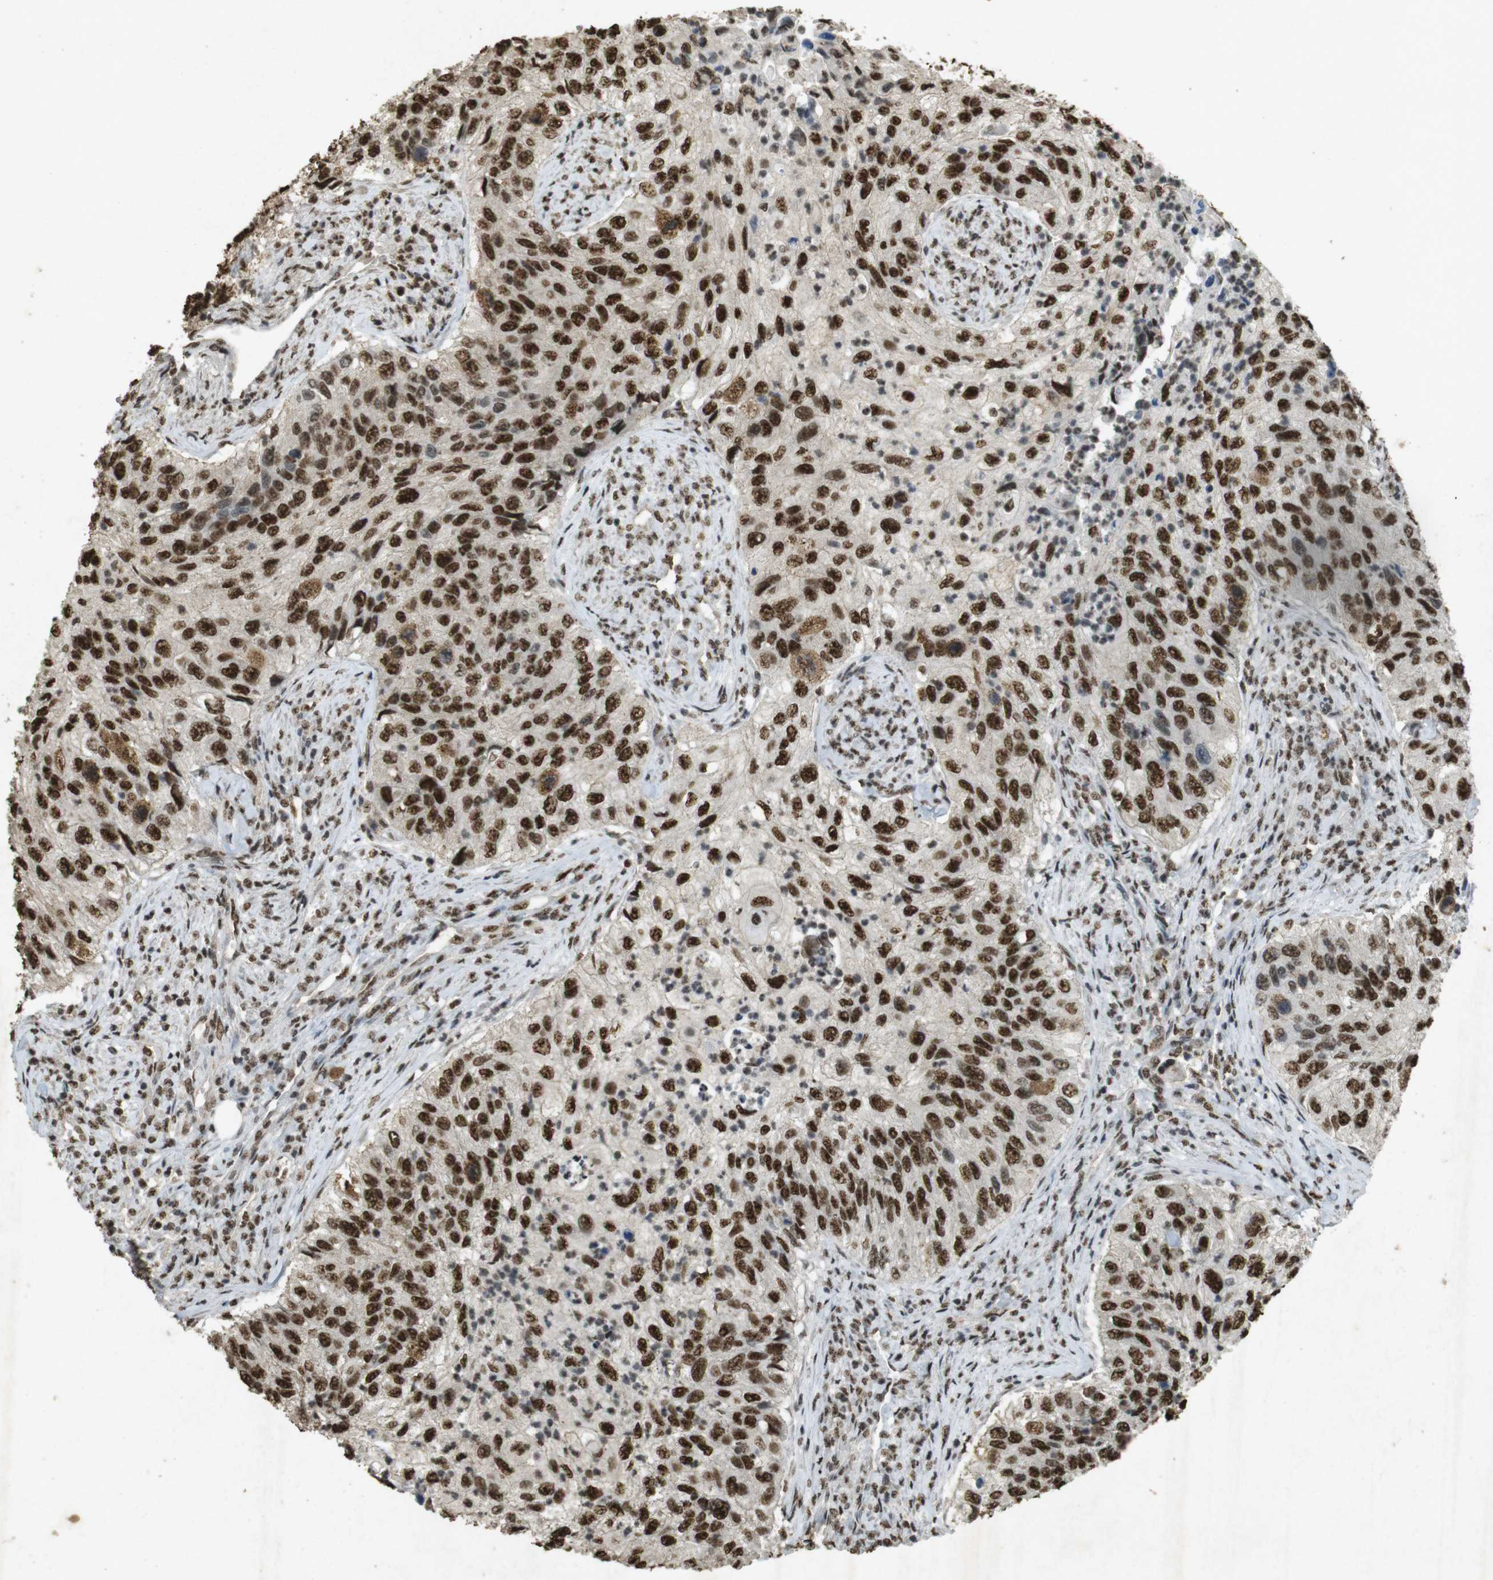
{"staining": {"intensity": "strong", "quantity": ">75%", "location": "nuclear"}, "tissue": "urothelial cancer", "cell_type": "Tumor cells", "image_type": "cancer", "snomed": [{"axis": "morphology", "description": "Urothelial carcinoma, High grade"}, {"axis": "topography", "description": "Urinary bladder"}], "caption": "Tumor cells display strong nuclear expression in approximately >75% of cells in urothelial cancer. (DAB IHC with brightfield microscopy, high magnification).", "gene": "GATA4", "patient": {"sex": "female", "age": 60}}